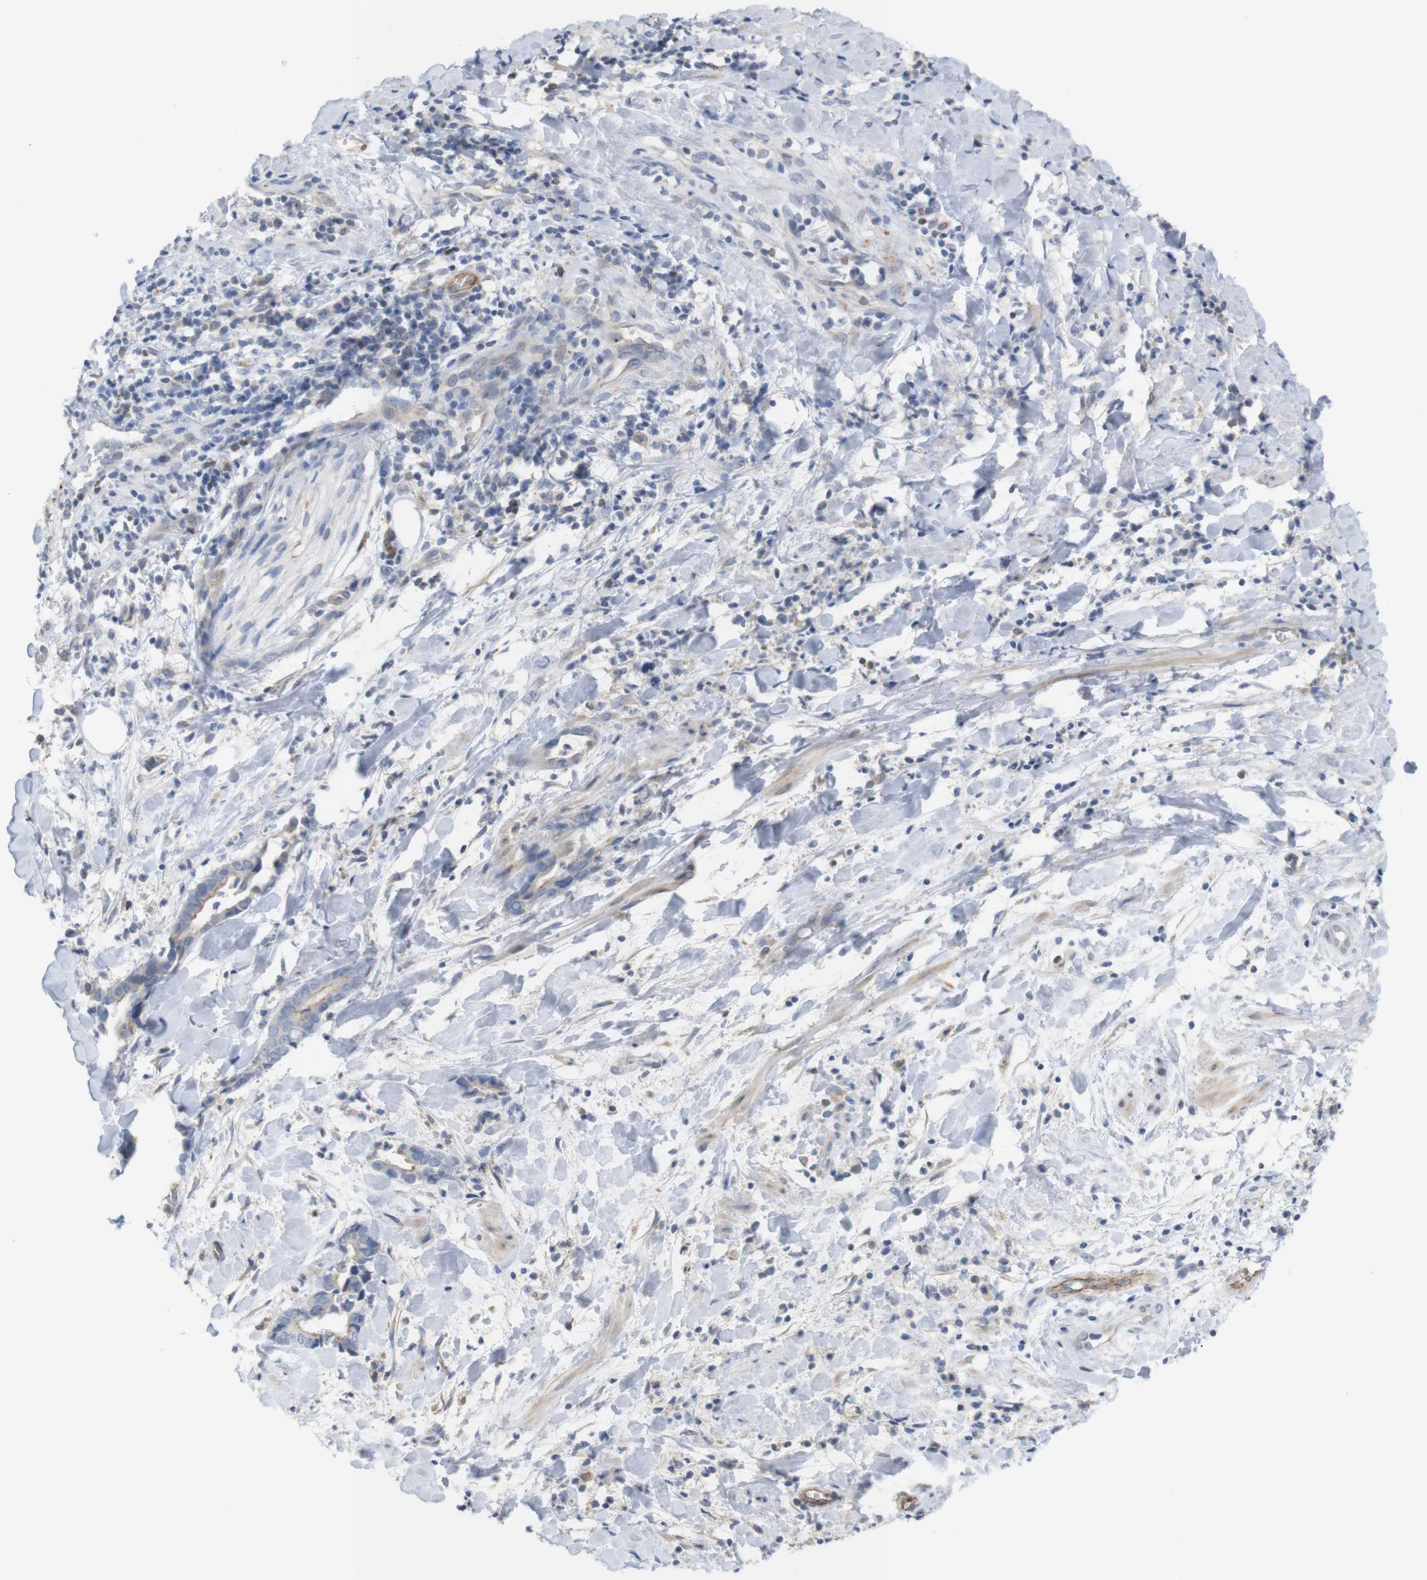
{"staining": {"intensity": "moderate", "quantity": "<25%", "location": "cytoplasmic/membranous"}, "tissue": "cervical cancer", "cell_type": "Tumor cells", "image_type": "cancer", "snomed": [{"axis": "morphology", "description": "Adenocarcinoma, NOS"}, {"axis": "topography", "description": "Cervix"}], "caption": "Immunohistochemistry image of neoplastic tissue: cervical cancer stained using immunohistochemistry (IHC) shows low levels of moderate protein expression localized specifically in the cytoplasmic/membranous of tumor cells, appearing as a cytoplasmic/membranous brown color.", "gene": "ITPR1", "patient": {"sex": "female", "age": 44}}